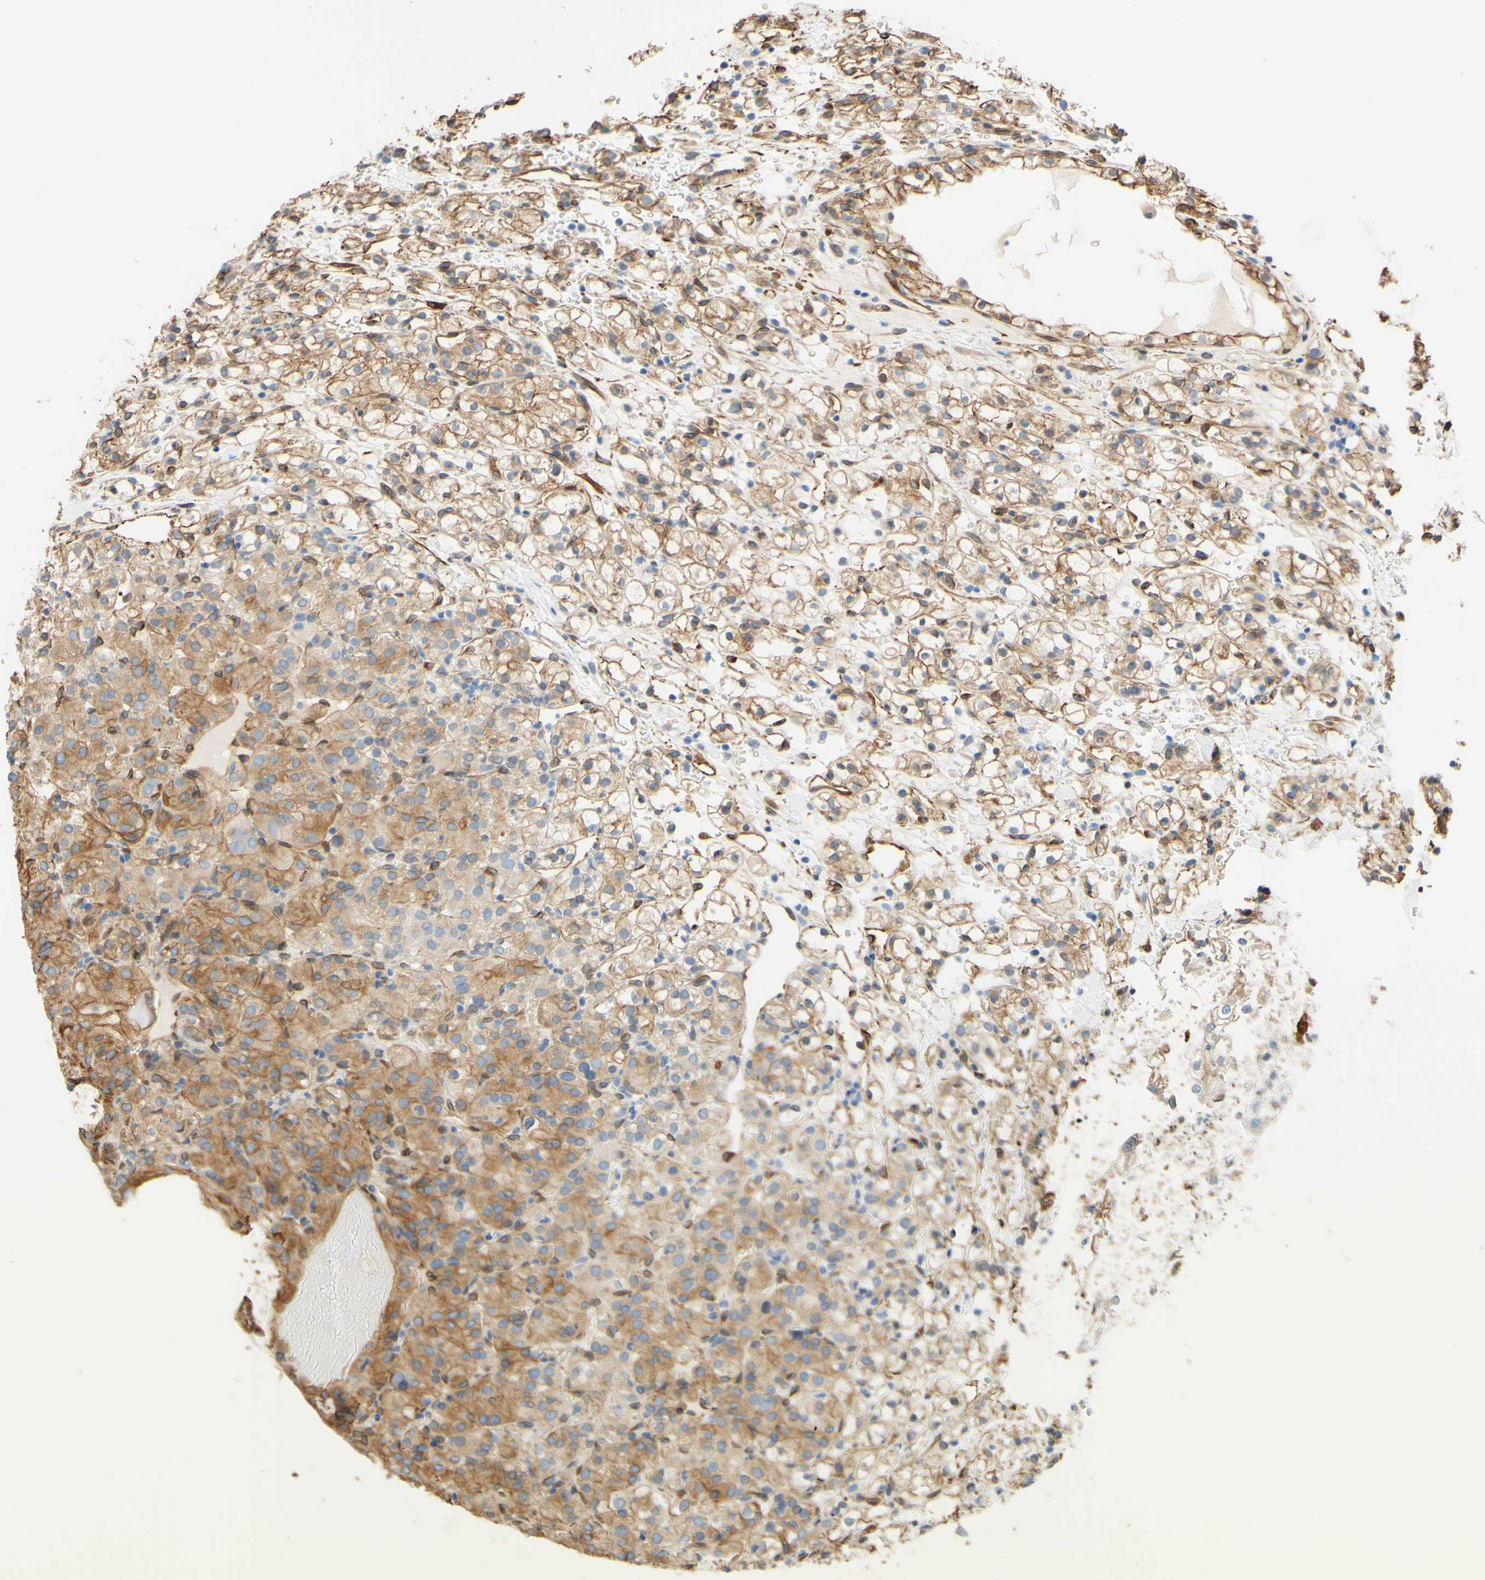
{"staining": {"intensity": "moderate", "quantity": "25%-75%", "location": "cytoplasmic/membranous"}, "tissue": "renal cancer", "cell_type": "Tumor cells", "image_type": "cancer", "snomed": [{"axis": "morphology", "description": "Adenocarcinoma, NOS"}, {"axis": "topography", "description": "Kidney"}], "caption": "DAB (3,3'-diaminobenzidine) immunohistochemical staining of human renal adenocarcinoma displays moderate cytoplasmic/membranous protein expression in about 25%-75% of tumor cells.", "gene": "ENDOD1", "patient": {"sex": "male", "age": 61}}